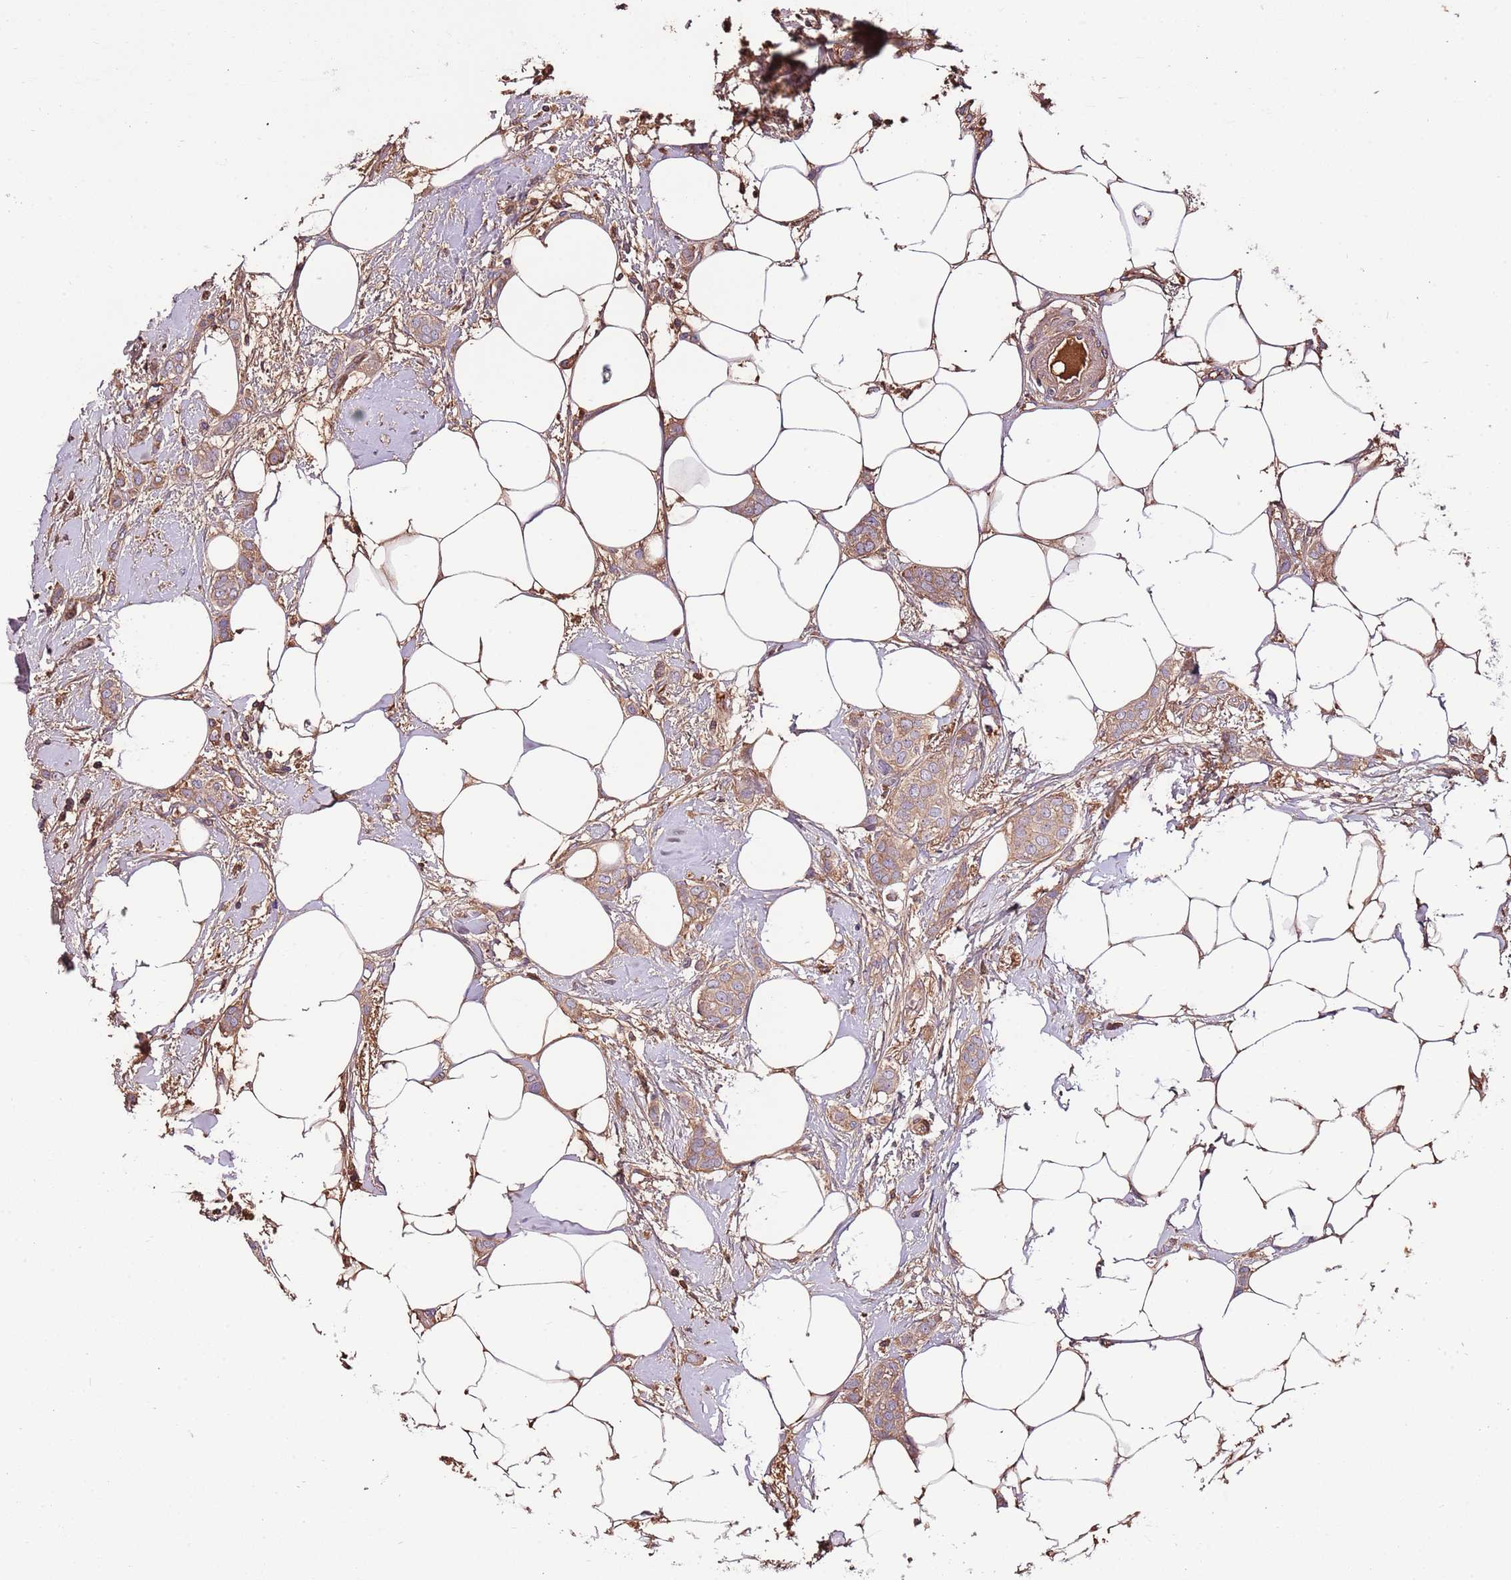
{"staining": {"intensity": "weak", "quantity": ">75%", "location": "cytoplasmic/membranous"}, "tissue": "breast cancer", "cell_type": "Tumor cells", "image_type": "cancer", "snomed": [{"axis": "morphology", "description": "Duct carcinoma"}, {"axis": "topography", "description": "Breast"}], "caption": "This histopathology image demonstrates immunohistochemistry staining of invasive ductal carcinoma (breast), with low weak cytoplasmic/membranous expression in about >75% of tumor cells.", "gene": "DENR", "patient": {"sex": "female", "age": 72}}